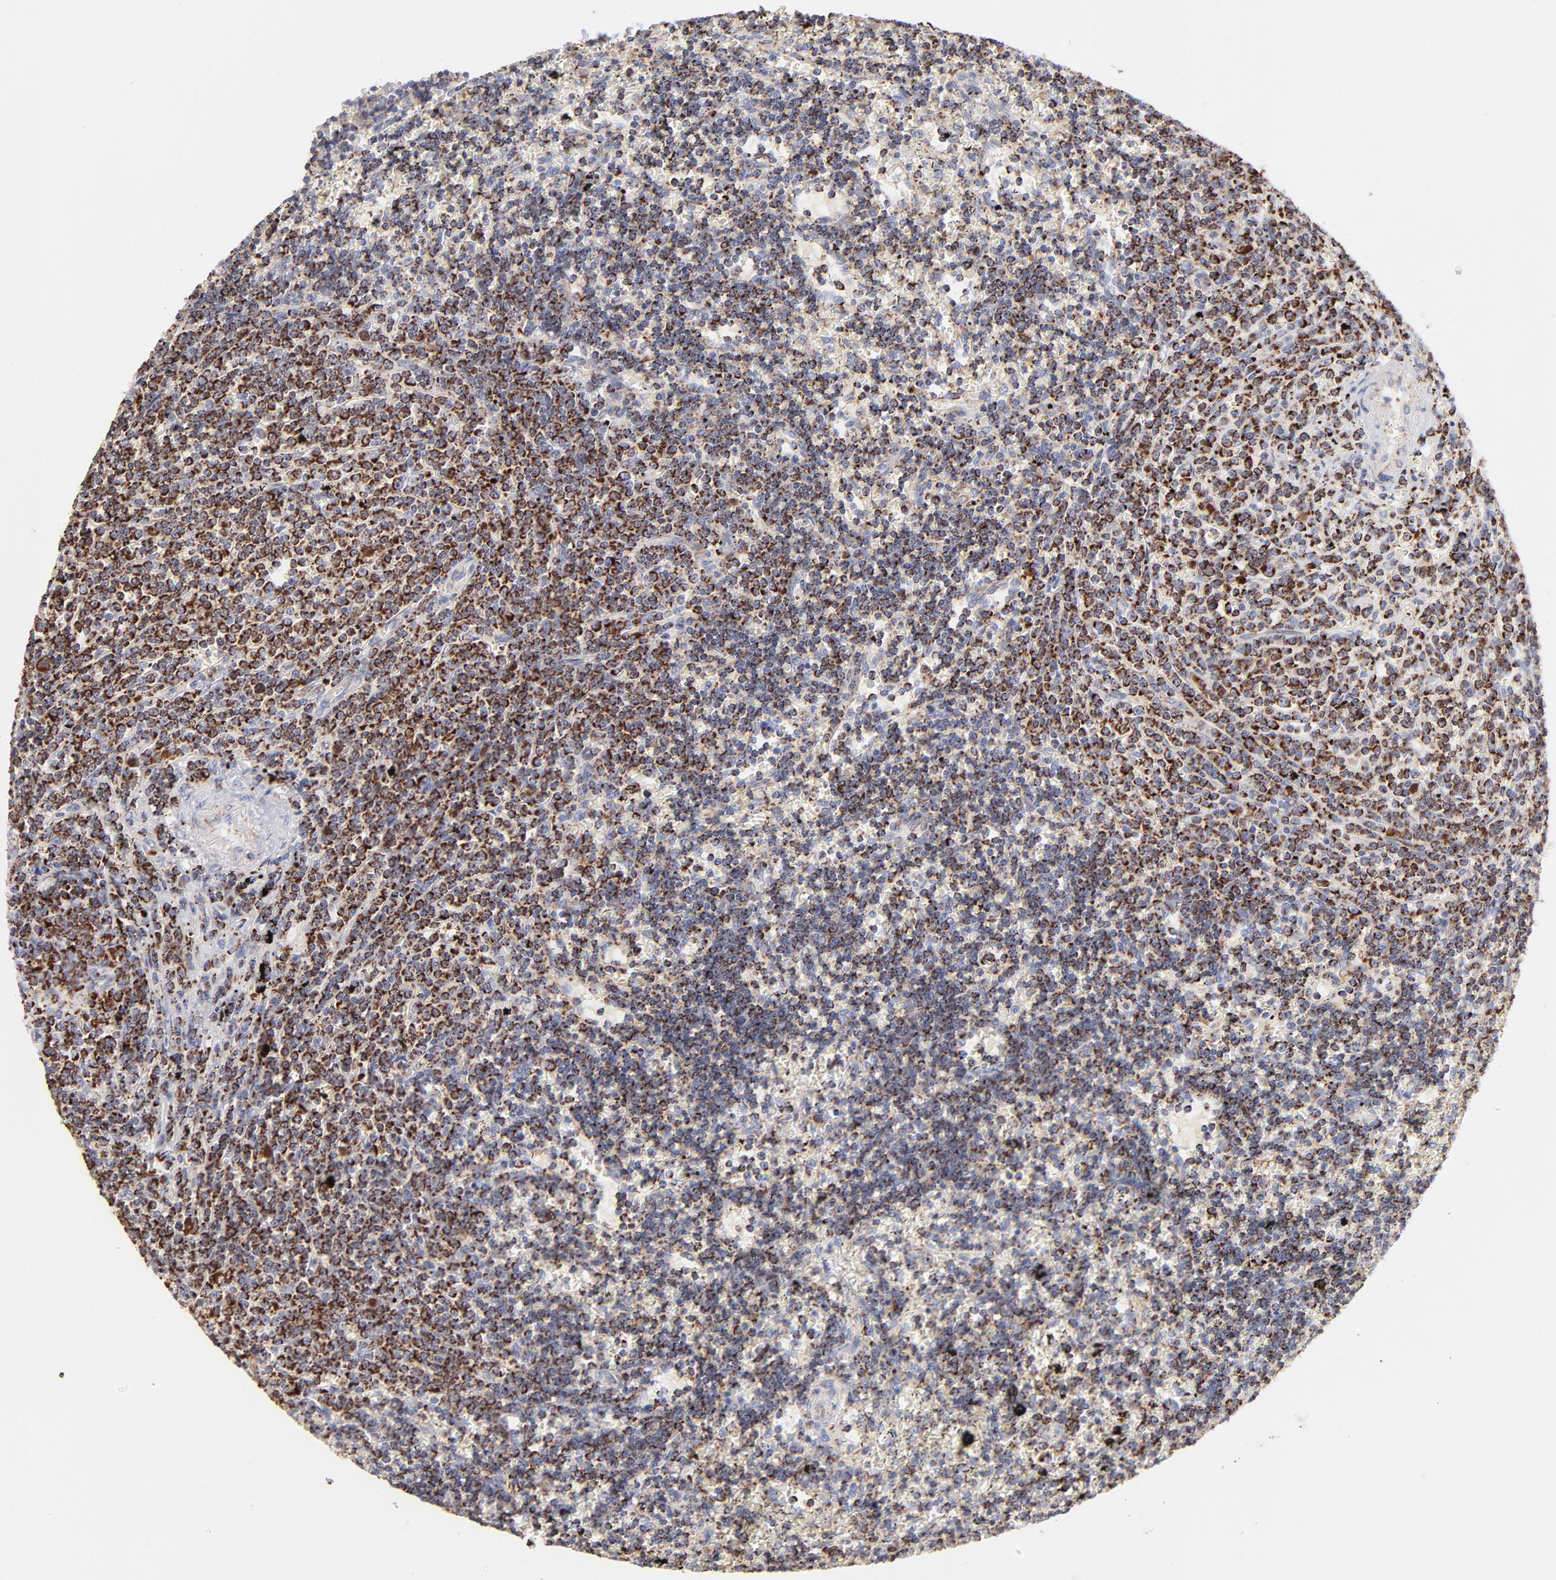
{"staining": {"intensity": "moderate", "quantity": ">75%", "location": "cytoplasmic/membranous"}, "tissue": "lymphoma", "cell_type": "Tumor cells", "image_type": "cancer", "snomed": [{"axis": "morphology", "description": "Malignant lymphoma, non-Hodgkin's type, Low grade"}, {"axis": "topography", "description": "Spleen"}], "caption": "An image of human malignant lymphoma, non-Hodgkin's type (low-grade) stained for a protein reveals moderate cytoplasmic/membranous brown staining in tumor cells. (Brightfield microscopy of DAB IHC at high magnification).", "gene": "TIMM8A", "patient": {"sex": "male", "age": 60}}